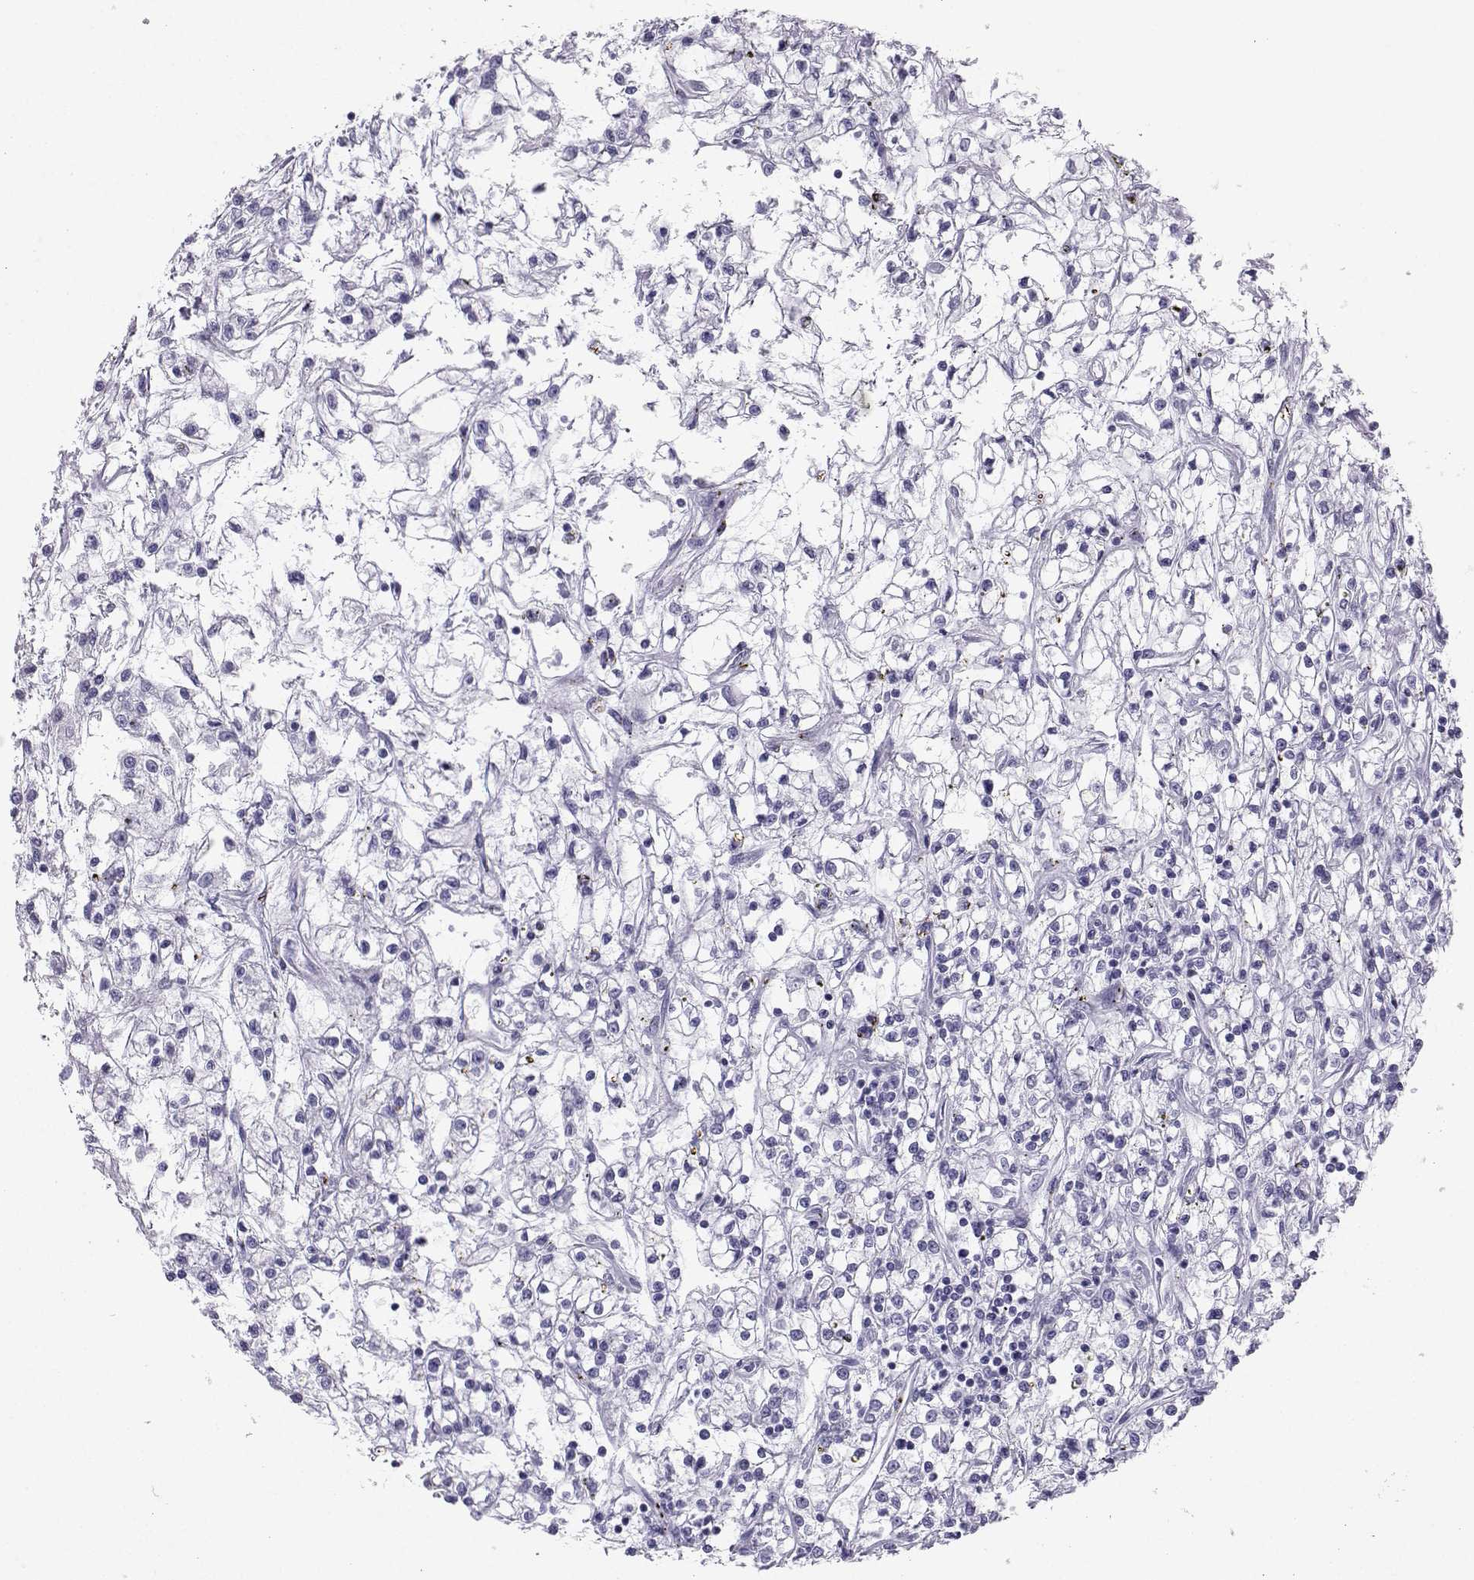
{"staining": {"intensity": "negative", "quantity": "none", "location": "none"}, "tissue": "renal cancer", "cell_type": "Tumor cells", "image_type": "cancer", "snomed": [{"axis": "morphology", "description": "Adenocarcinoma, NOS"}, {"axis": "topography", "description": "Kidney"}], "caption": "A high-resolution photomicrograph shows immunohistochemistry staining of adenocarcinoma (renal), which shows no significant expression in tumor cells.", "gene": "SST", "patient": {"sex": "female", "age": 59}}